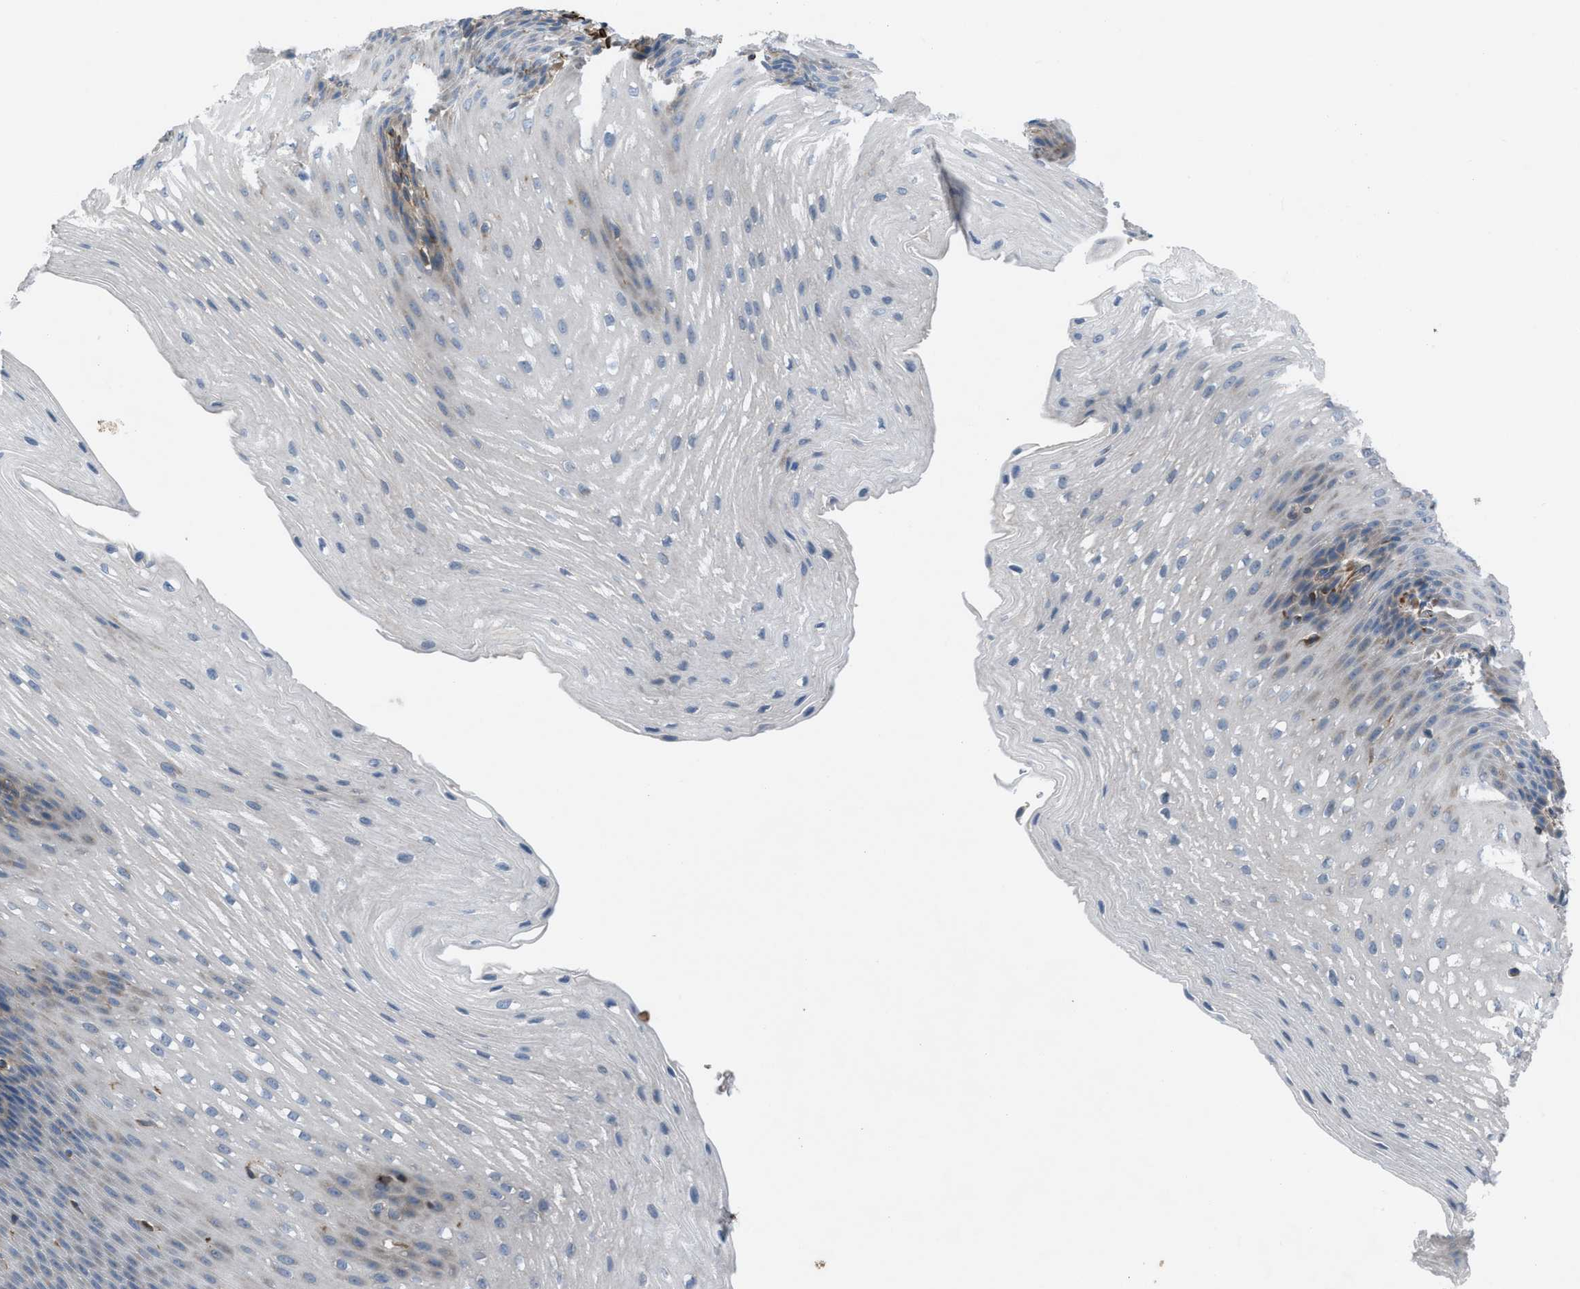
{"staining": {"intensity": "weak", "quantity": "<25%", "location": "cytoplasmic/membranous"}, "tissue": "esophagus", "cell_type": "Squamous epithelial cells", "image_type": "normal", "snomed": [{"axis": "morphology", "description": "Normal tissue, NOS"}, {"axis": "topography", "description": "Esophagus"}], "caption": "The histopathology image exhibits no staining of squamous epithelial cells in normal esophagus. (DAB (3,3'-diaminobenzidine) immunohistochemistry (IHC) with hematoxylin counter stain).", "gene": "SLC6A9", "patient": {"sex": "male", "age": 48}}